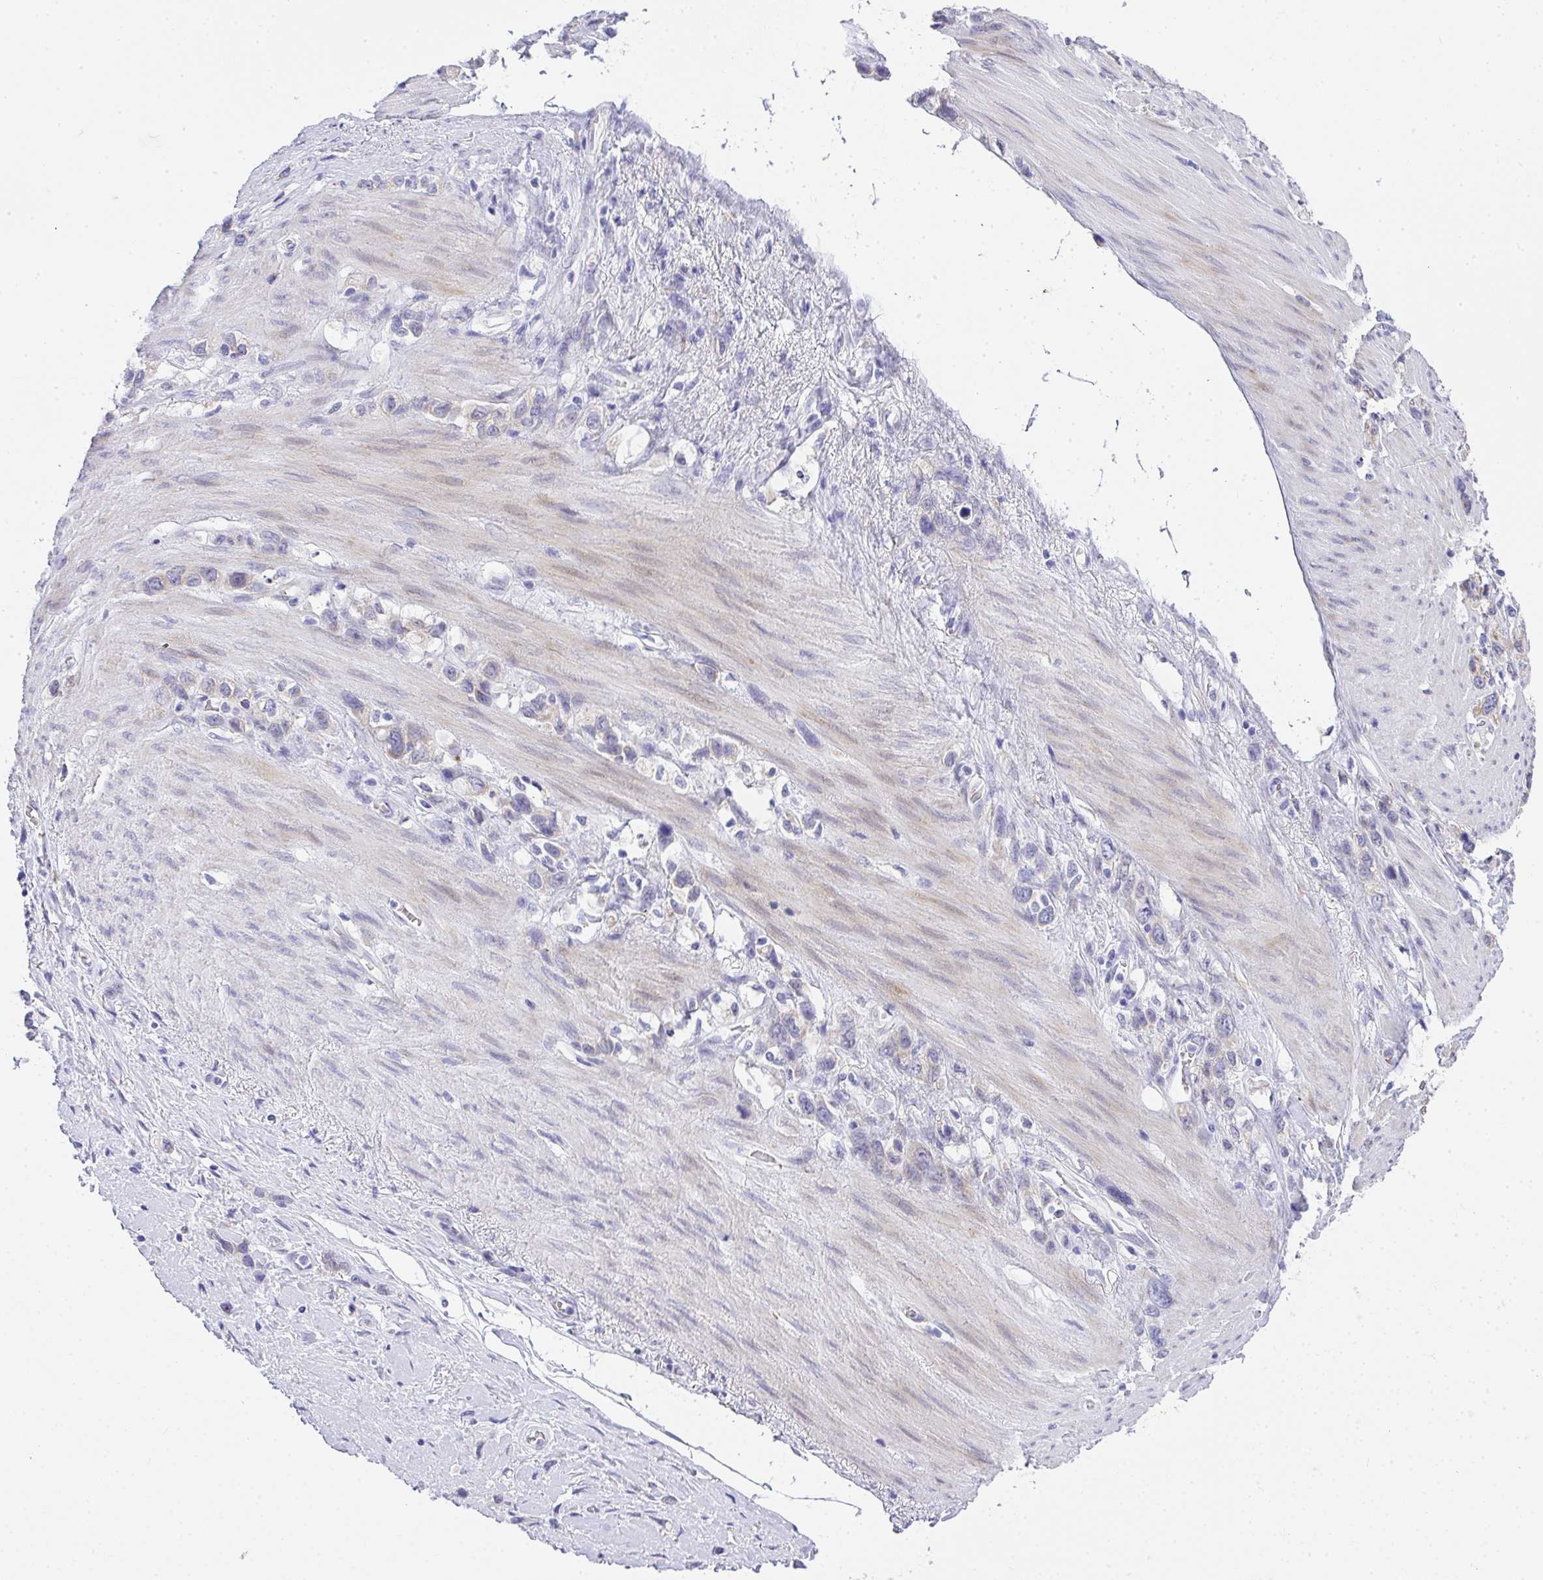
{"staining": {"intensity": "negative", "quantity": "none", "location": "none"}, "tissue": "stomach cancer", "cell_type": "Tumor cells", "image_type": "cancer", "snomed": [{"axis": "morphology", "description": "Adenocarcinoma, NOS"}, {"axis": "topography", "description": "Stomach"}], "caption": "Immunohistochemistry (IHC) of human stomach cancer (adenocarcinoma) reveals no positivity in tumor cells. The staining was performed using DAB to visualize the protein expression in brown, while the nuclei were stained in blue with hematoxylin (Magnification: 20x).", "gene": "ADRA2C", "patient": {"sex": "female", "age": 65}}